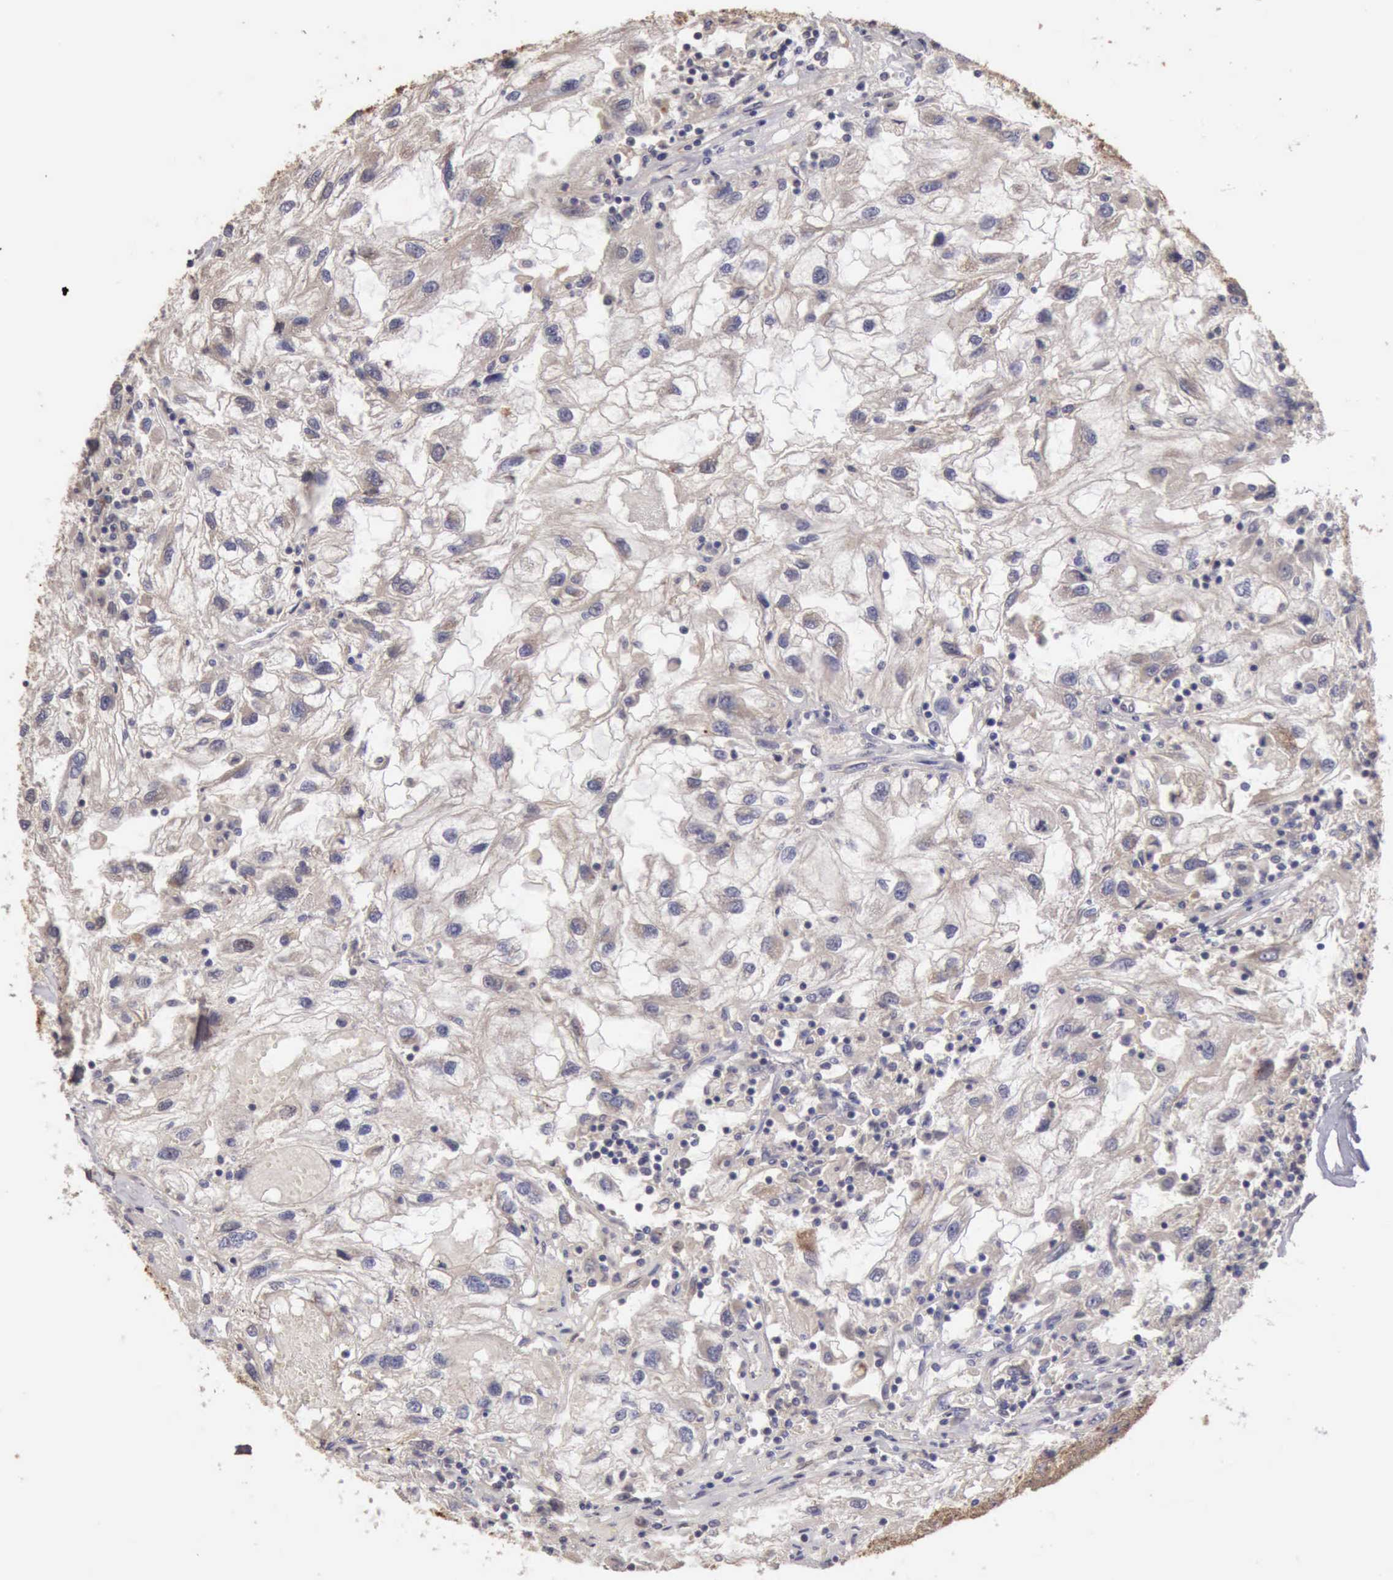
{"staining": {"intensity": "negative", "quantity": "none", "location": "none"}, "tissue": "renal cancer", "cell_type": "Tumor cells", "image_type": "cancer", "snomed": [{"axis": "morphology", "description": "Normal tissue, NOS"}, {"axis": "morphology", "description": "Adenocarcinoma, NOS"}, {"axis": "topography", "description": "Kidney"}], "caption": "There is no significant positivity in tumor cells of adenocarcinoma (renal). (Stains: DAB (3,3'-diaminobenzidine) immunohistochemistry (IHC) with hematoxylin counter stain, Microscopy: brightfield microscopy at high magnification).", "gene": "BMX", "patient": {"sex": "male", "age": 71}}